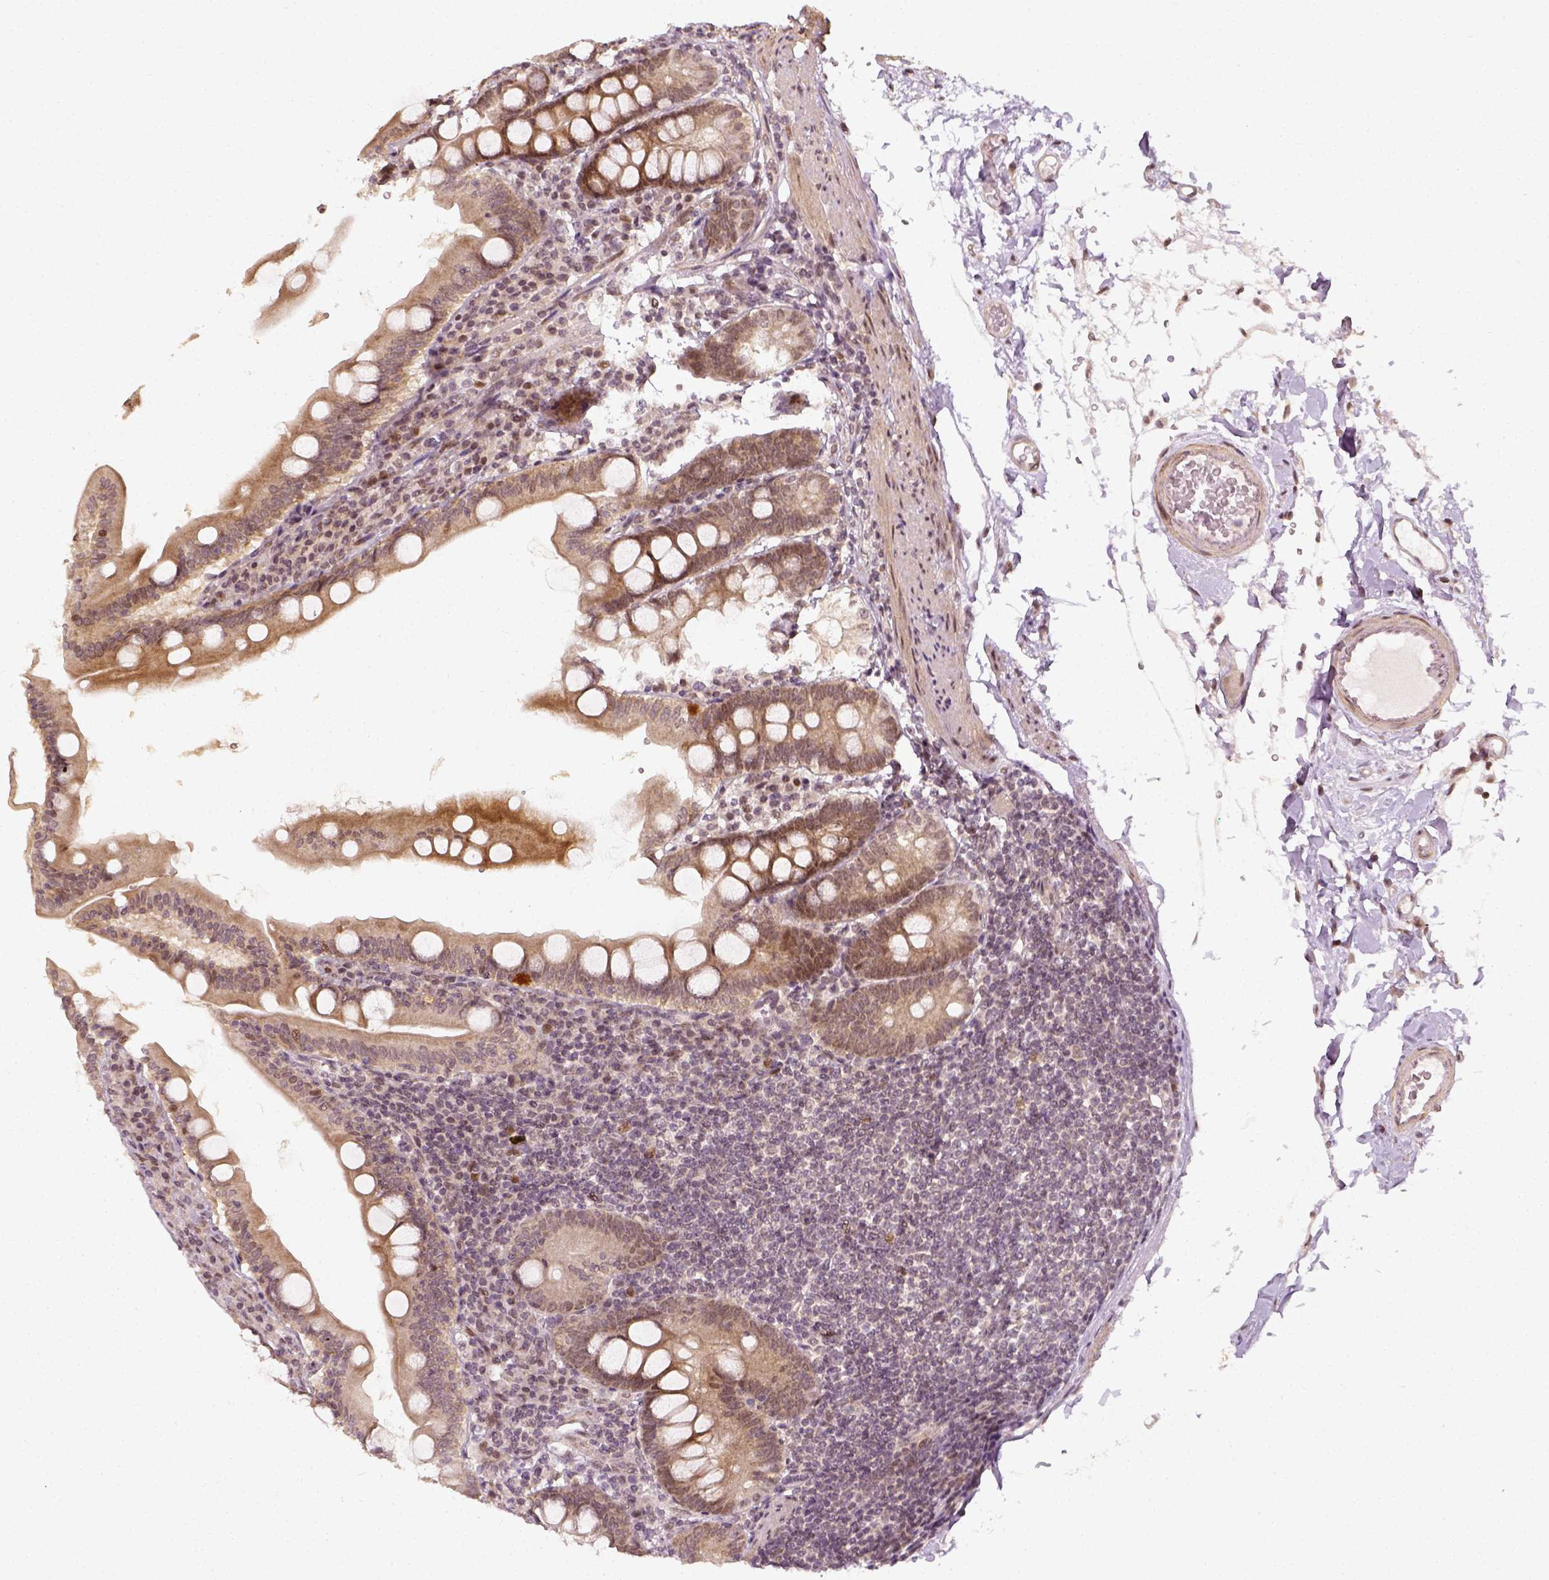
{"staining": {"intensity": "moderate", "quantity": ">75%", "location": "cytoplasmic/membranous,nuclear"}, "tissue": "duodenum", "cell_type": "Glandular cells", "image_type": "normal", "snomed": [{"axis": "morphology", "description": "Normal tissue, NOS"}, {"axis": "topography", "description": "Duodenum"}], "caption": "DAB immunohistochemical staining of benign duodenum shows moderate cytoplasmic/membranous,nuclear protein positivity in approximately >75% of glandular cells.", "gene": "ZMAT3", "patient": {"sex": "female", "age": 67}}